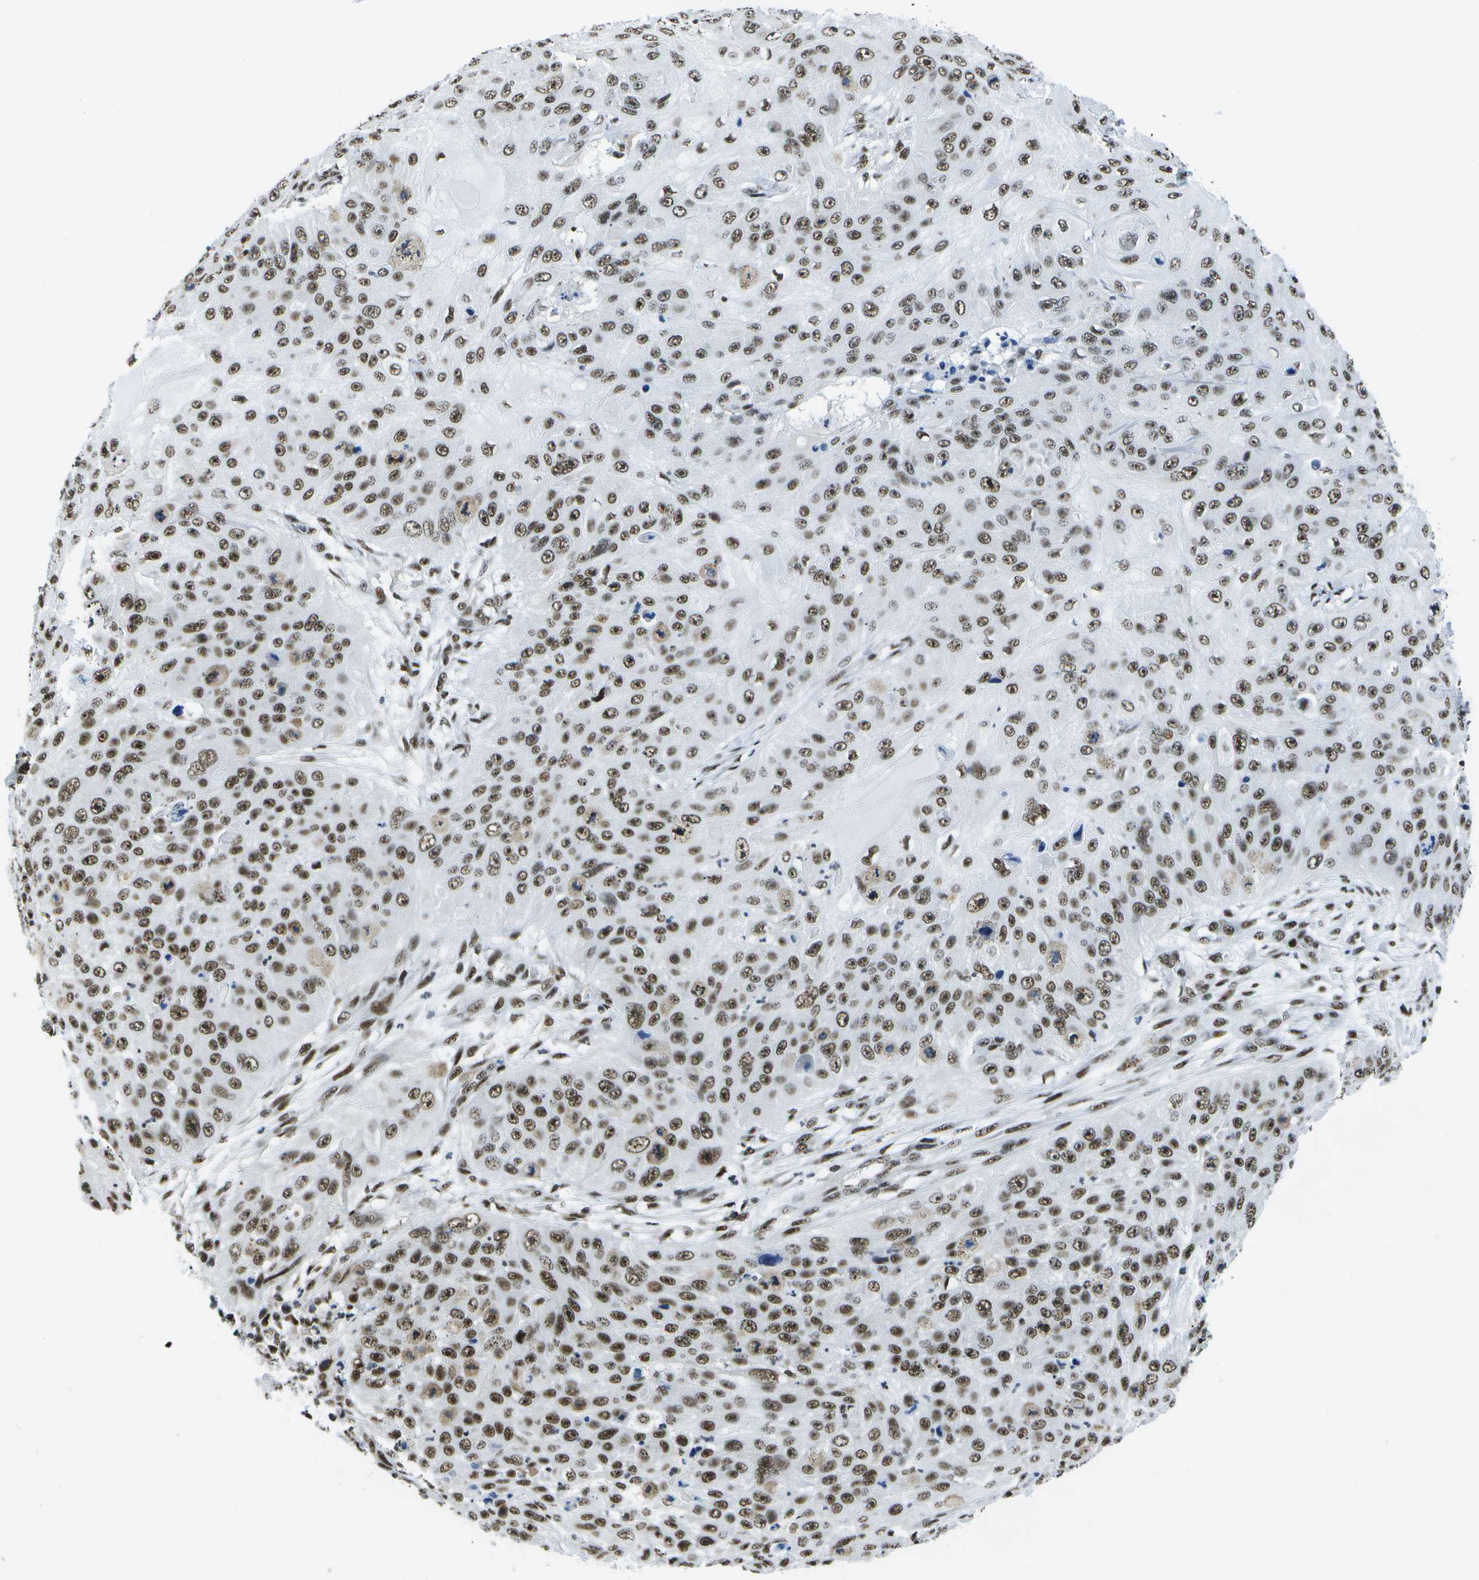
{"staining": {"intensity": "strong", "quantity": ">75%", "location": "nuclear"}, "tissue": "skin cancer", "cell_type": "Tumor cells", "image_type": "cancer", "snomed": [{"axis": "morphology", "description": "Squamous cell carcinoma, NOS"}, {"axis": "topography", "description": "Skin"}], "caption": "About >75% of tumor cells in human skin cancer (squamous cell carcinoma) show strong nuclear protein expression as visualized by brown immunohistochemical staining.", "gene": "NSRP1", "patient": {"sex": "female", "age": 80}}